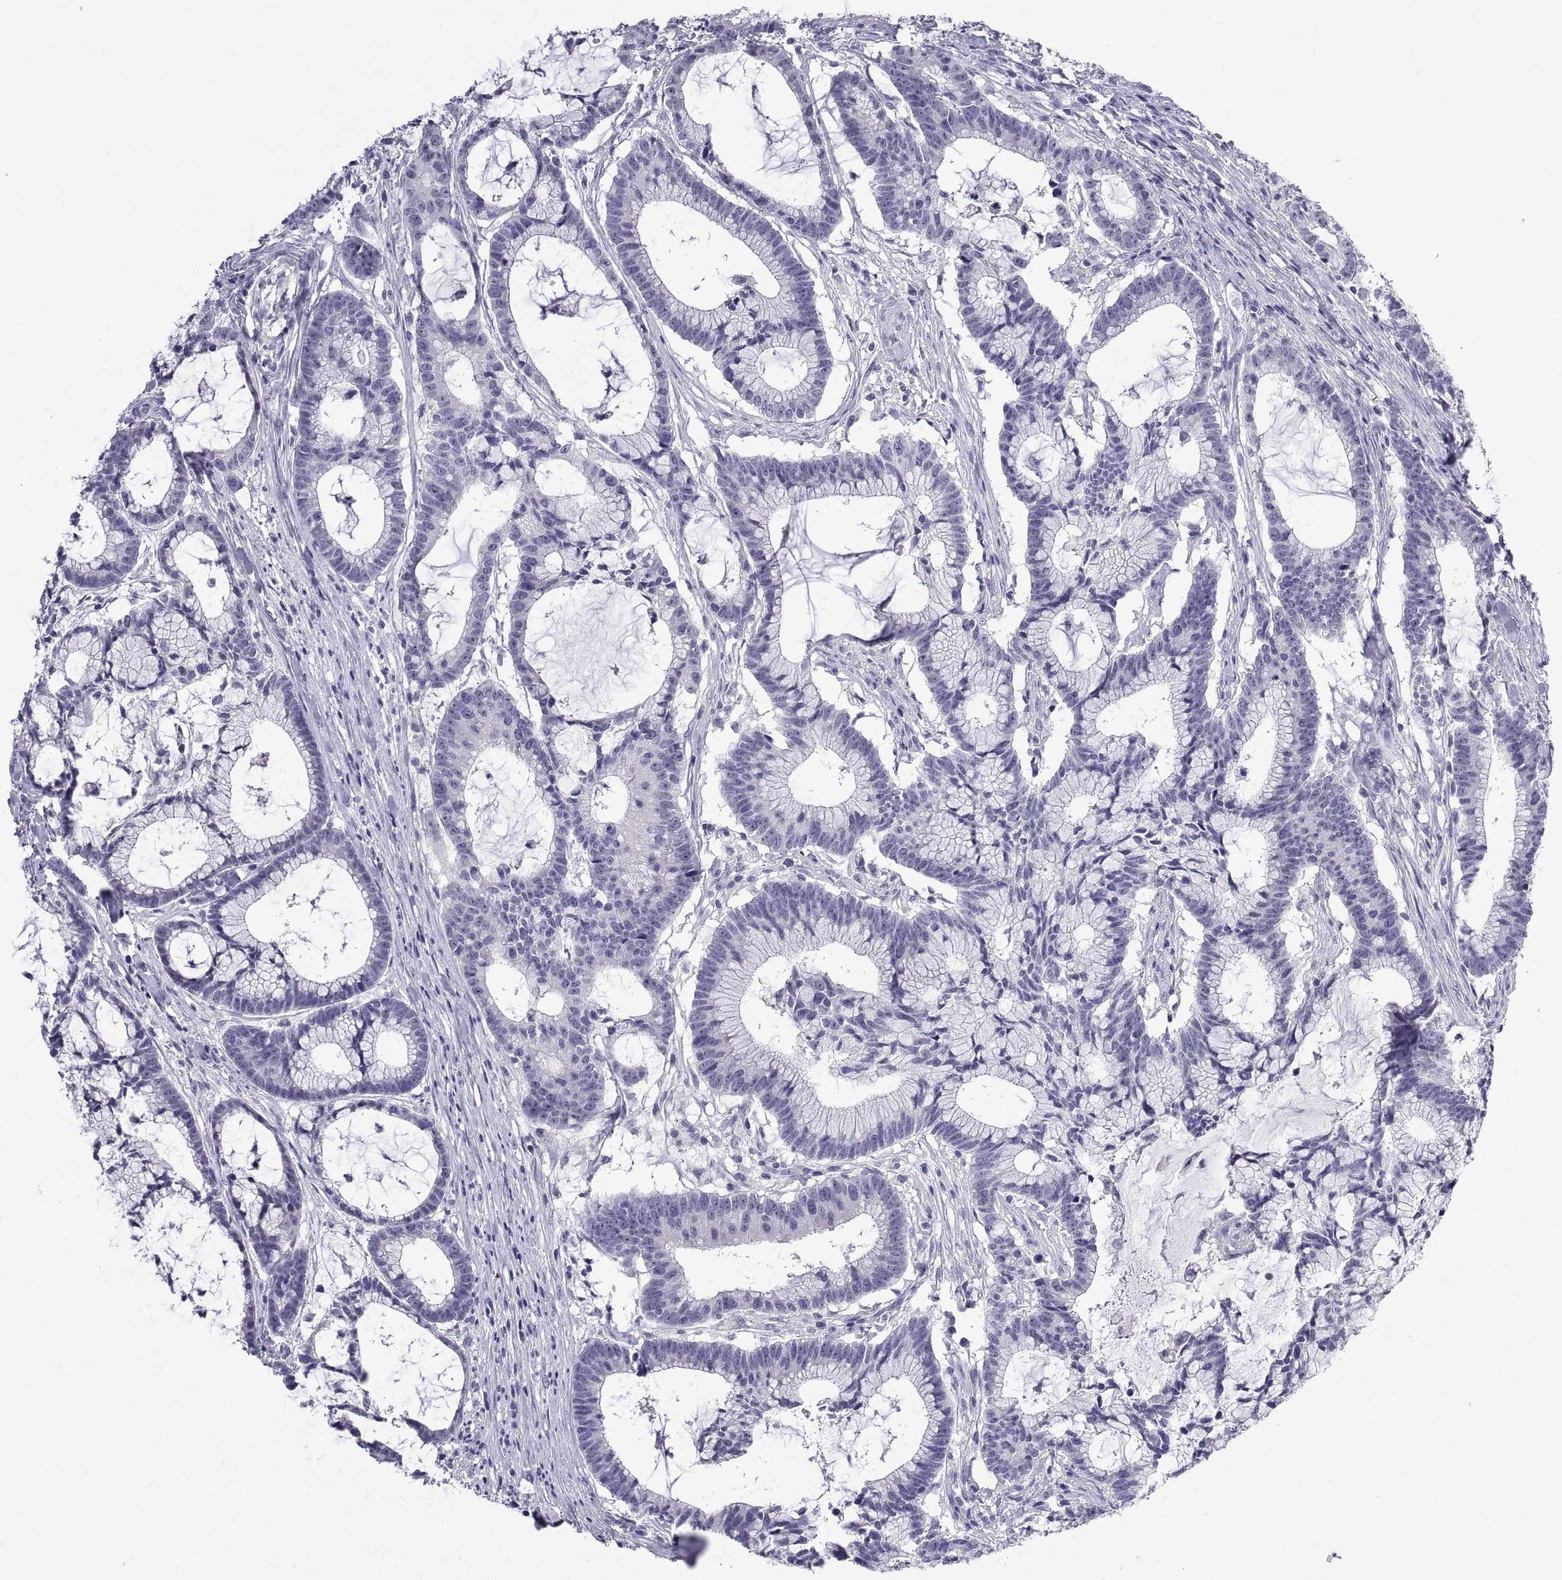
{"staining": {"intensity": "negative", "quantity": "none", "location": "none"}, "tissue": "colorectal cancer", "cell_type": "Tumor cells", "image_type": "cancer", "snomed": [{"axis": "morphology", "description": "Adenocarcinoma, NOS"}, {"axis": "topography", "description": "Colon"}], "caption": "The IHC image has no significant staining in tumor cells of colorectal cancer (adenocarcinoma) tissue.", "gene": "VSX2", "patient": {"sex": "female", "age": 78}}